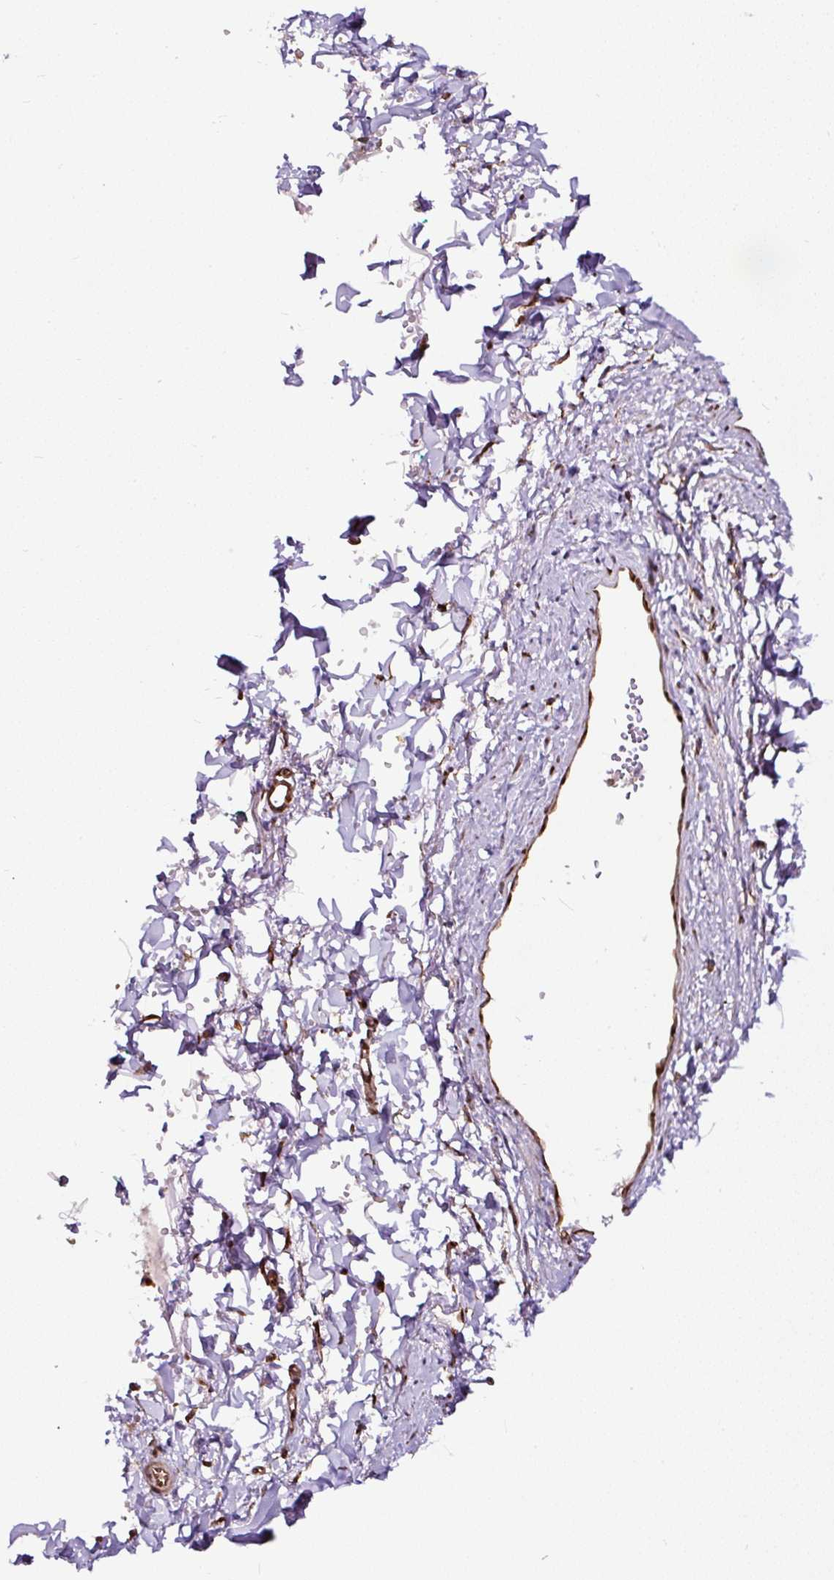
{"staining": {"intensity": "negative", "quantity": "none", "location": "none"}, "tissue": "adipose tissue", "cell_type": "Adipocytes", "image_type": "normal", "snomed": [{"axis": "morphology", "description": "Normal tissue, NOS"}, {"axis": "topography", "description": "Vulva"}, {"axis": "topography", "description": "Vagina"}, {"axis": "topography", "description": "Peripheral nerve tissue"}], "caption": "Adipocytes show no significant protein staining in benign adipose tissue.", "gene": "KDM4E", "patient": {"sex": "female", "age": 66}}